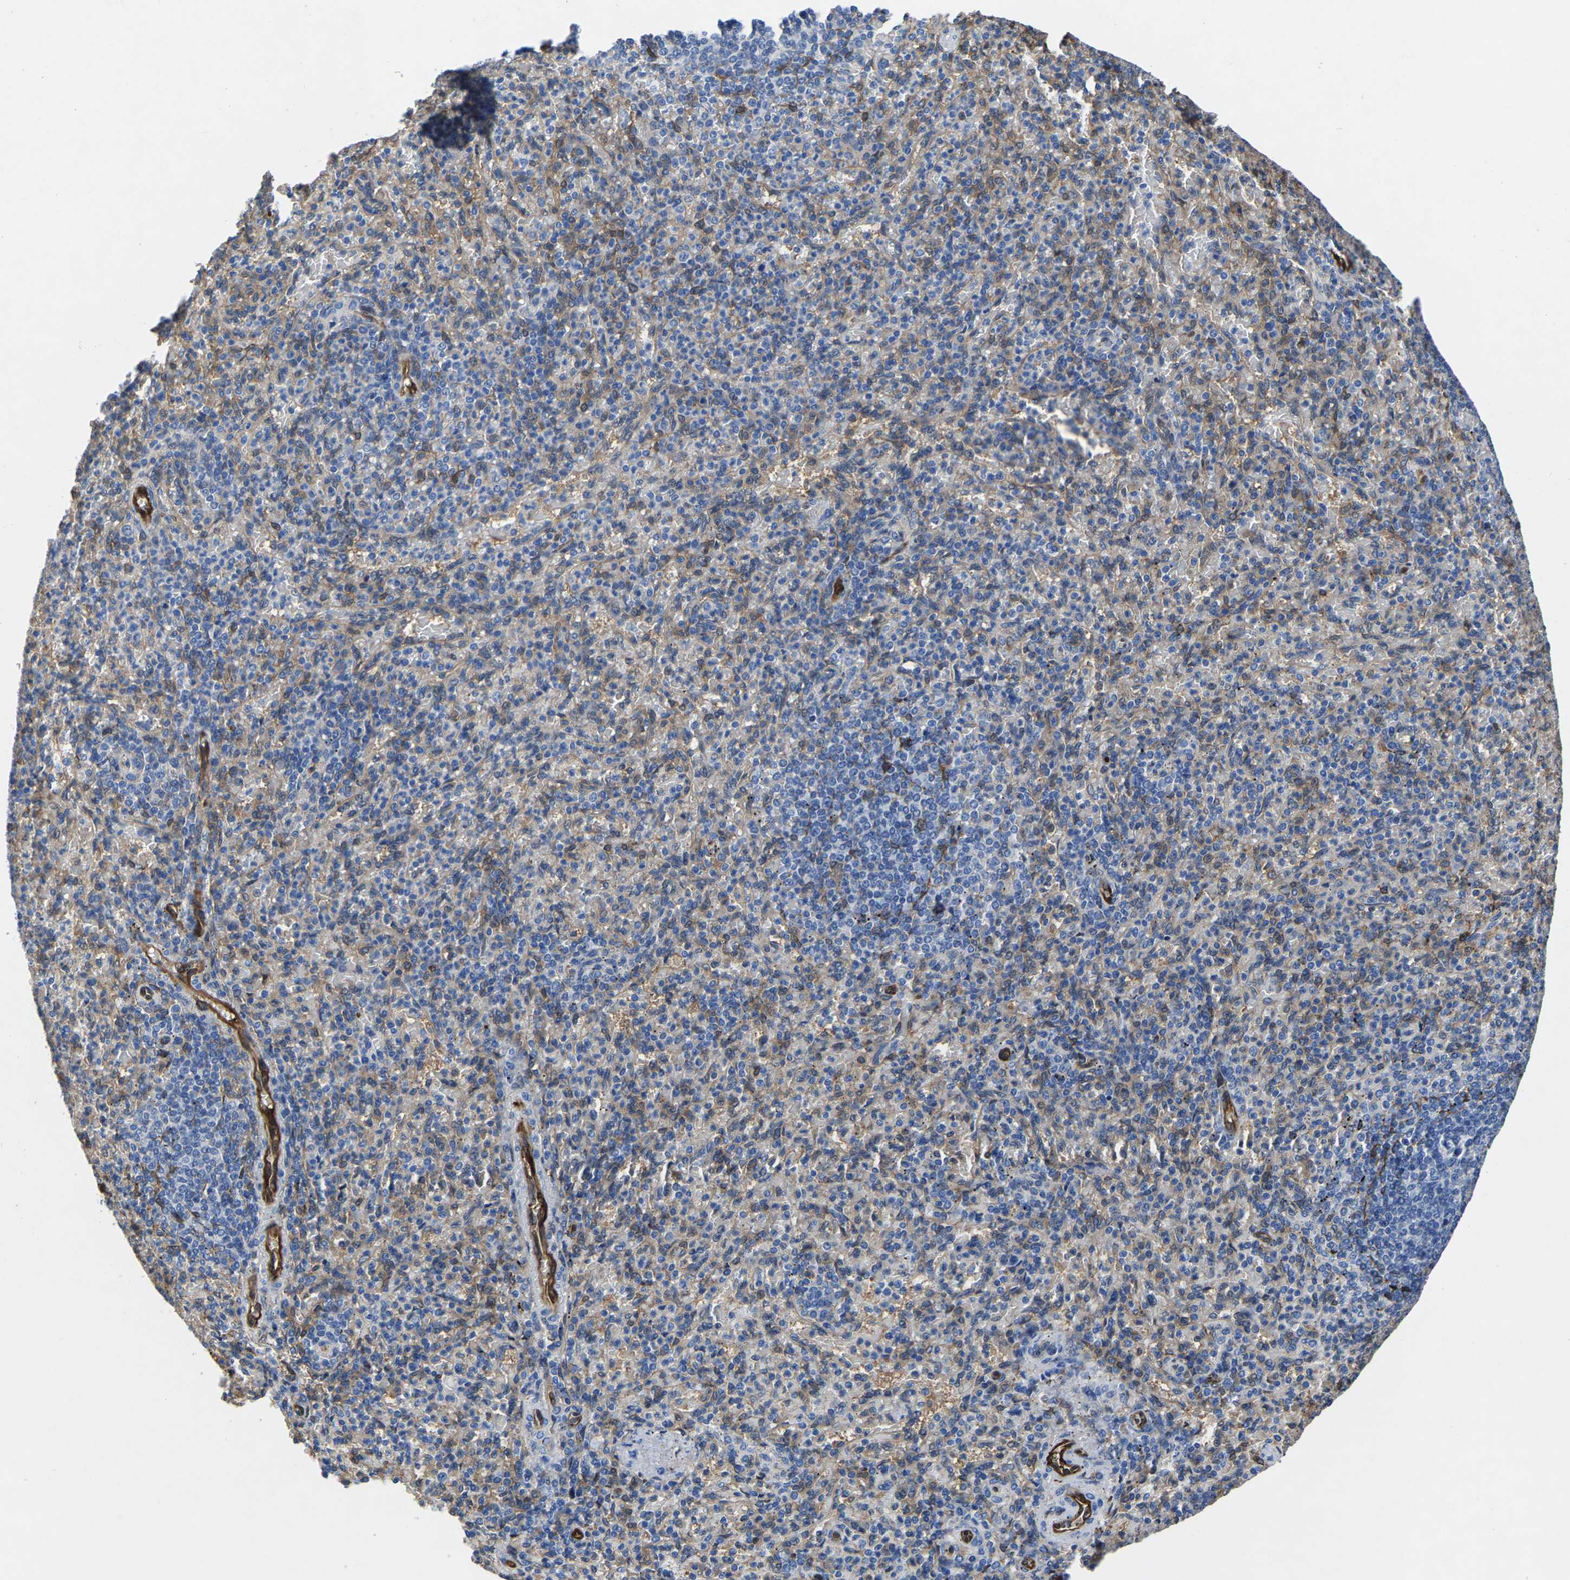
{"staining": {"intensity": "weak", "quantity": "25%-75%", "location": "cytoplasmic/membranous"}, "tissue": "spleen", "cell_type": "Cells in red pulp", "image_type": "normal", "snomed": [{"axis": "morphology", "description": "Normal tissue, NOS"}, {"axis": "topography", "description": "Spleen"}], "caption": "Cells in red pulp demonstrate low levels of weak cytoplasmic/membranous positivity in about 25%-75% of cells in unremarkable human spleen. (Stains: DAB in brown, nuclei in blue, Microscopy: brightfield microscopy at high magnification).", "gene": "ATG2B", "patient": {"sex": "female", "age": 74}}